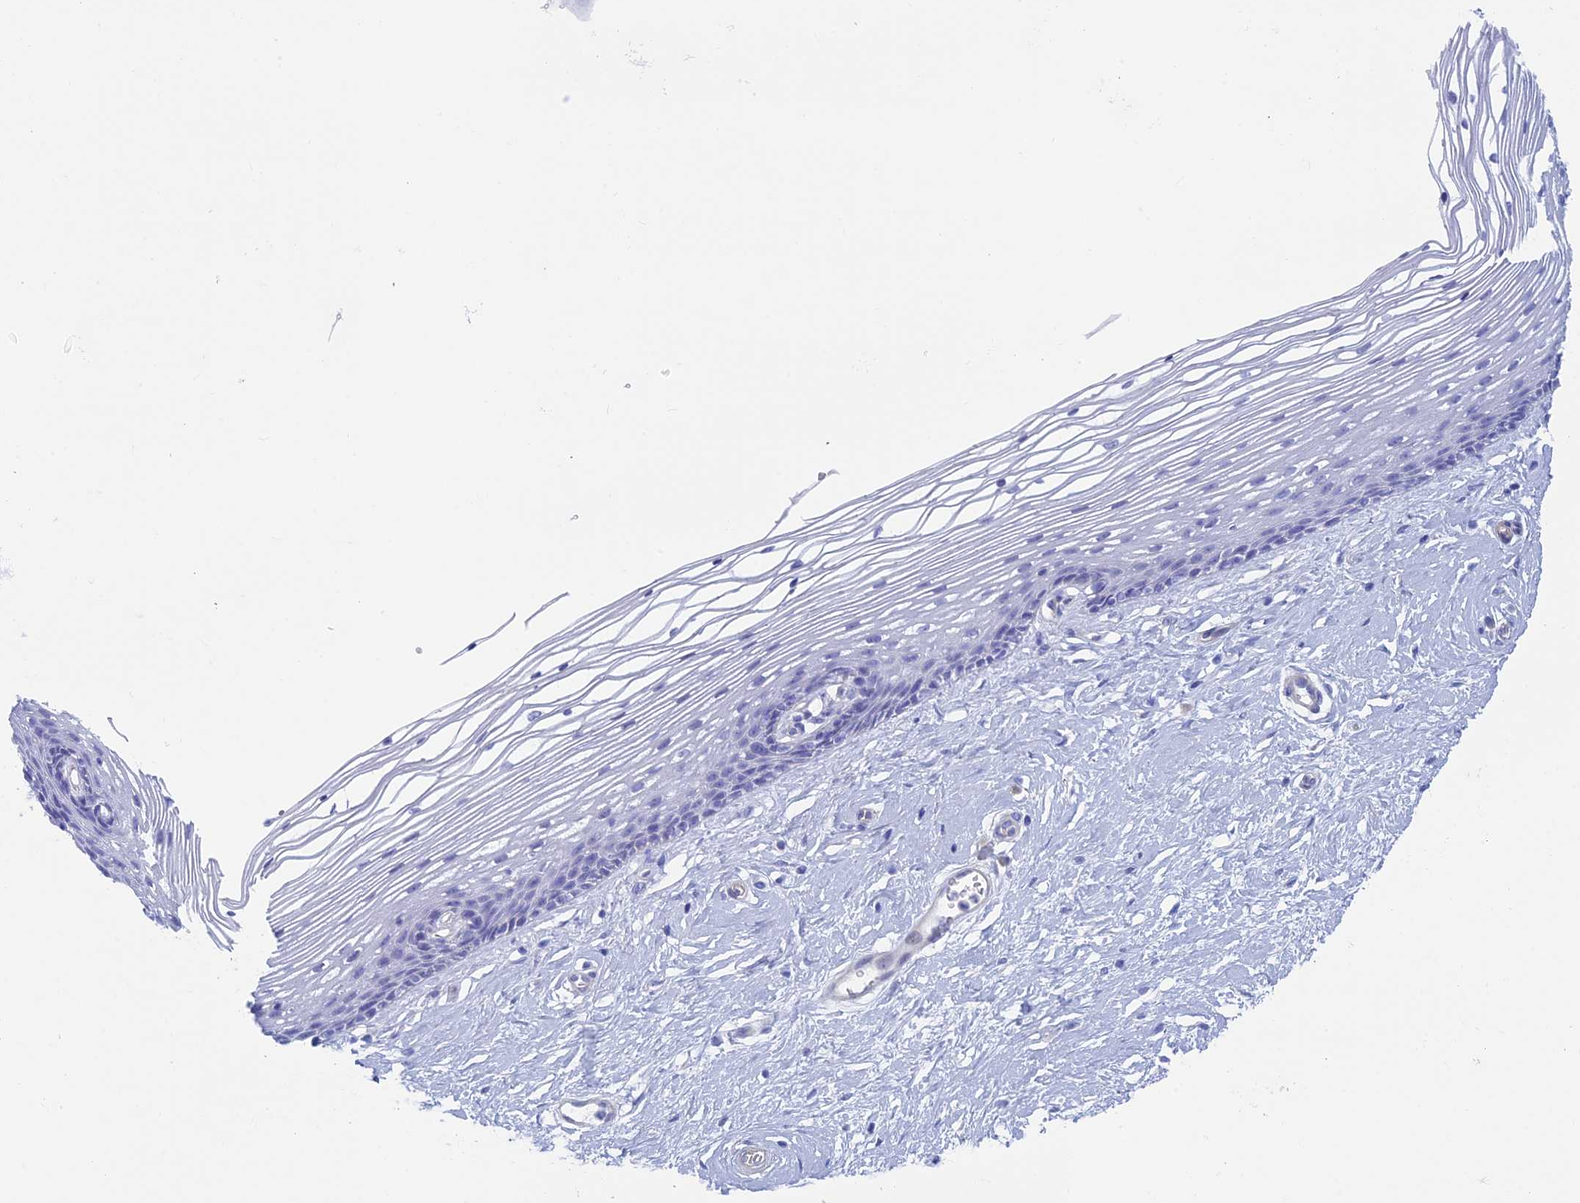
{"staining": {"intensity": "negative", "quantity": "none", "location": "none"}, "tissue": "vagina", "cell_type": "Squamous epithelial cells", "image_type": "normal", "snomed": [{"axis": "morphology", "description": "Normal tissue, NOS"}, {"axis": "topography", "description": "Vagina"}], "caption": "This is a histopathology image of IHC staining of benign vagina, which shows no expression in squamous epithelial cells.", "gene": "MAGEB6", "patient": {"sex": "female", "age": 46}}